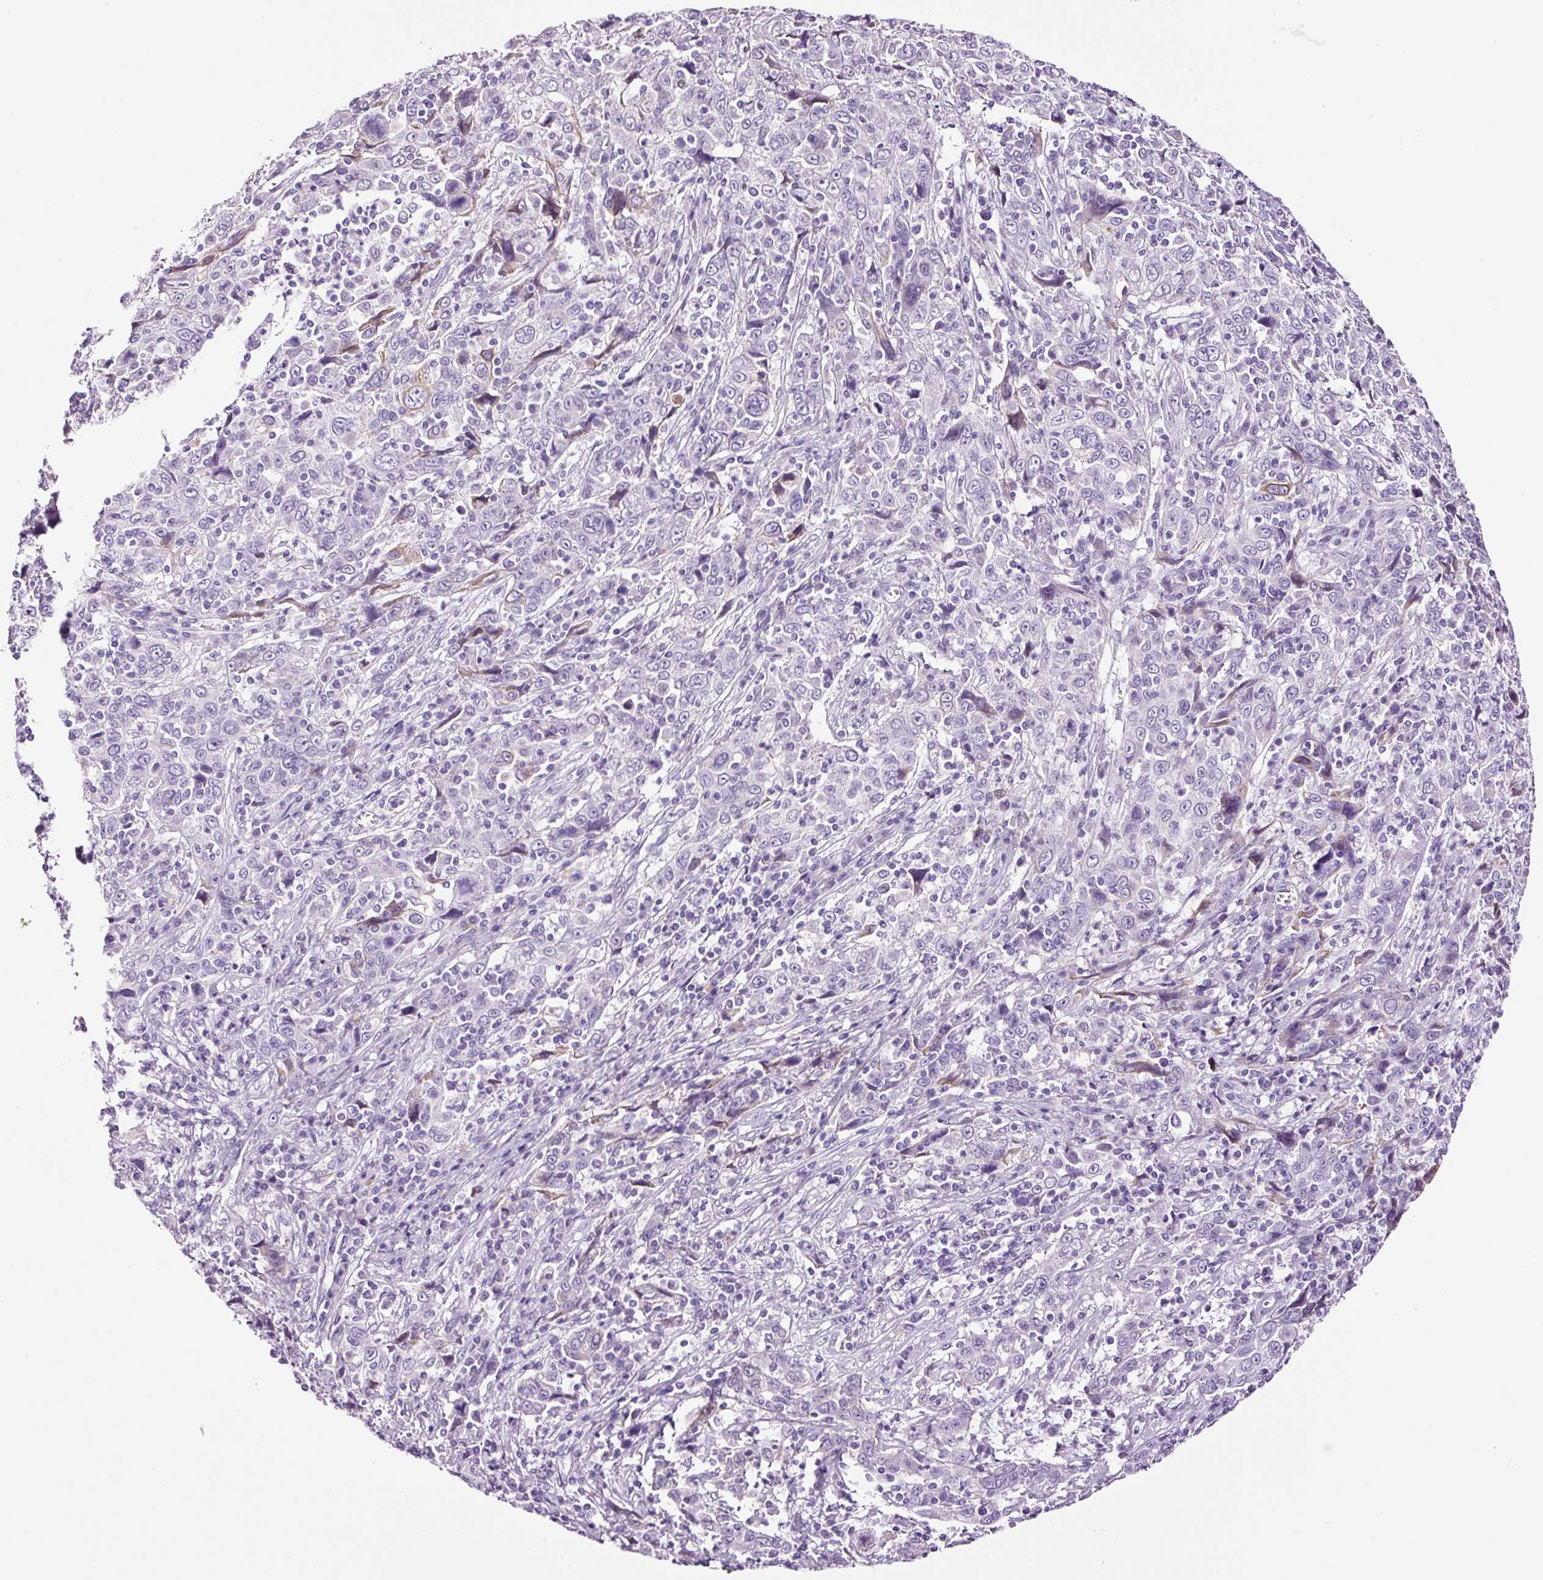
{"staining": {"intensity": "negative", "quantity": "none", "location": "none"}, "tissue": "cervical cancer", "cell_type": "Tumor cells", "image_type": "cancer", "snomed": [{"axis": "morphology", "description": "Squamous cell carcinoma, NOS"}, {"axis": "topography", "description": "Cervix"}], "caption": "This histopathology image is of cervical squamous cell carcinoma stained with IHC to label a protein in brown with the nuclei are counter-stained blue. There is no expression in tumor cells. (Brightfield microscopy of DAB immunohistochemistry (IHC) at high magnification).", "gene": "RTF2", "patient": {"sex": "female", "age": 46}}